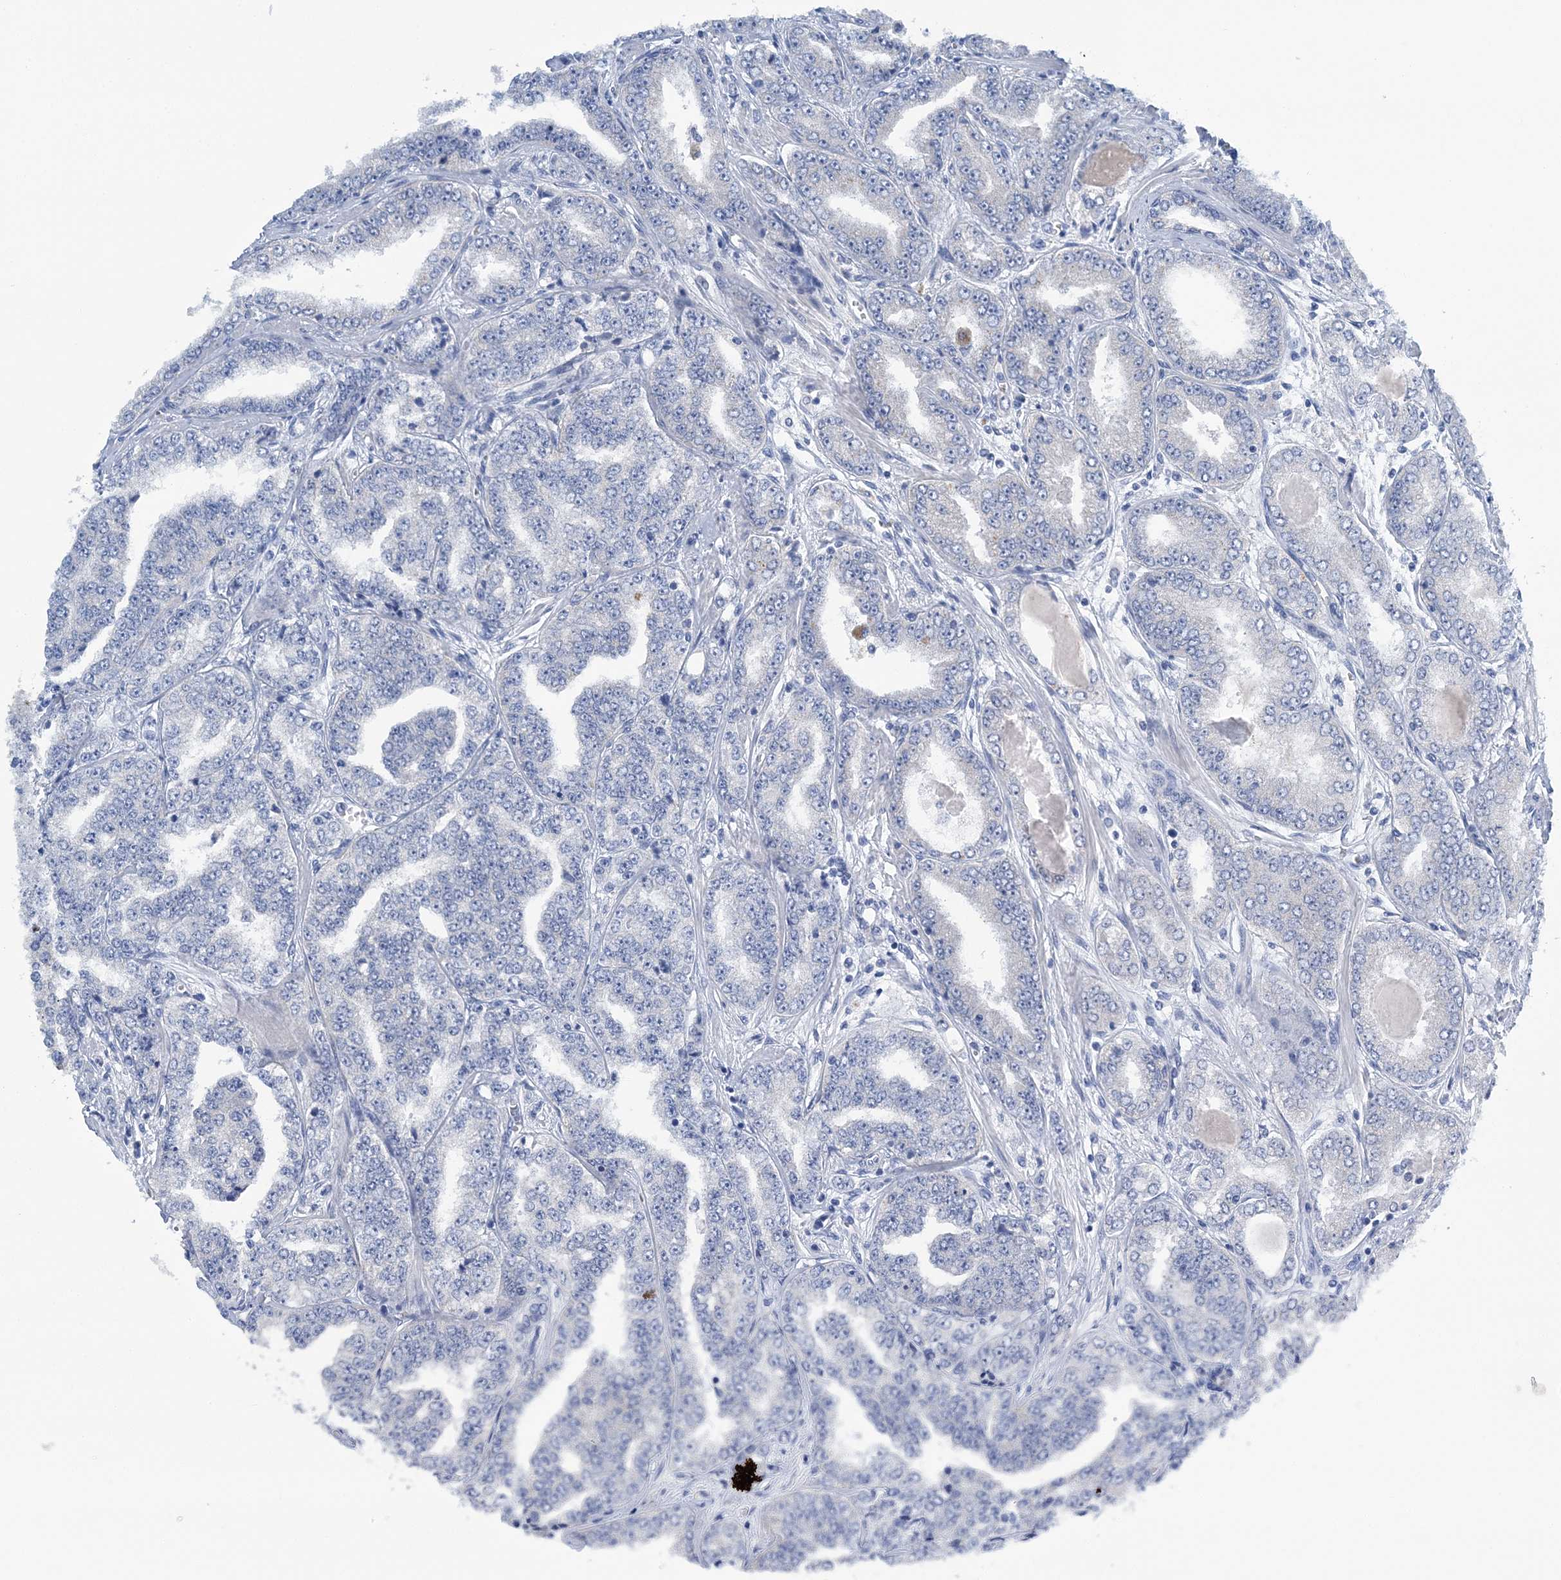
{"staining": {"intensity": "negative", "quantity": "none", "location": "none"}, "tissue": "prostate cancer", "cell_type": "Tumor cells", "image_type": "cancer", "snomed": [{"axis": "morphology", "description": "Adenocarcinoma, High grade"}, {"axis": "topography", "description": "Prostate"}], "caption": "The IHC histopathology image has no significant expression in tumor cells of prostate adenocarcinoma (high-grade) tissue. (DAB (3,3'-diaminobenzidine) immunohistochemistry (IHC), high magnification).", "gene": "COPE", "patient": {"sex": "male", "age": 71}}